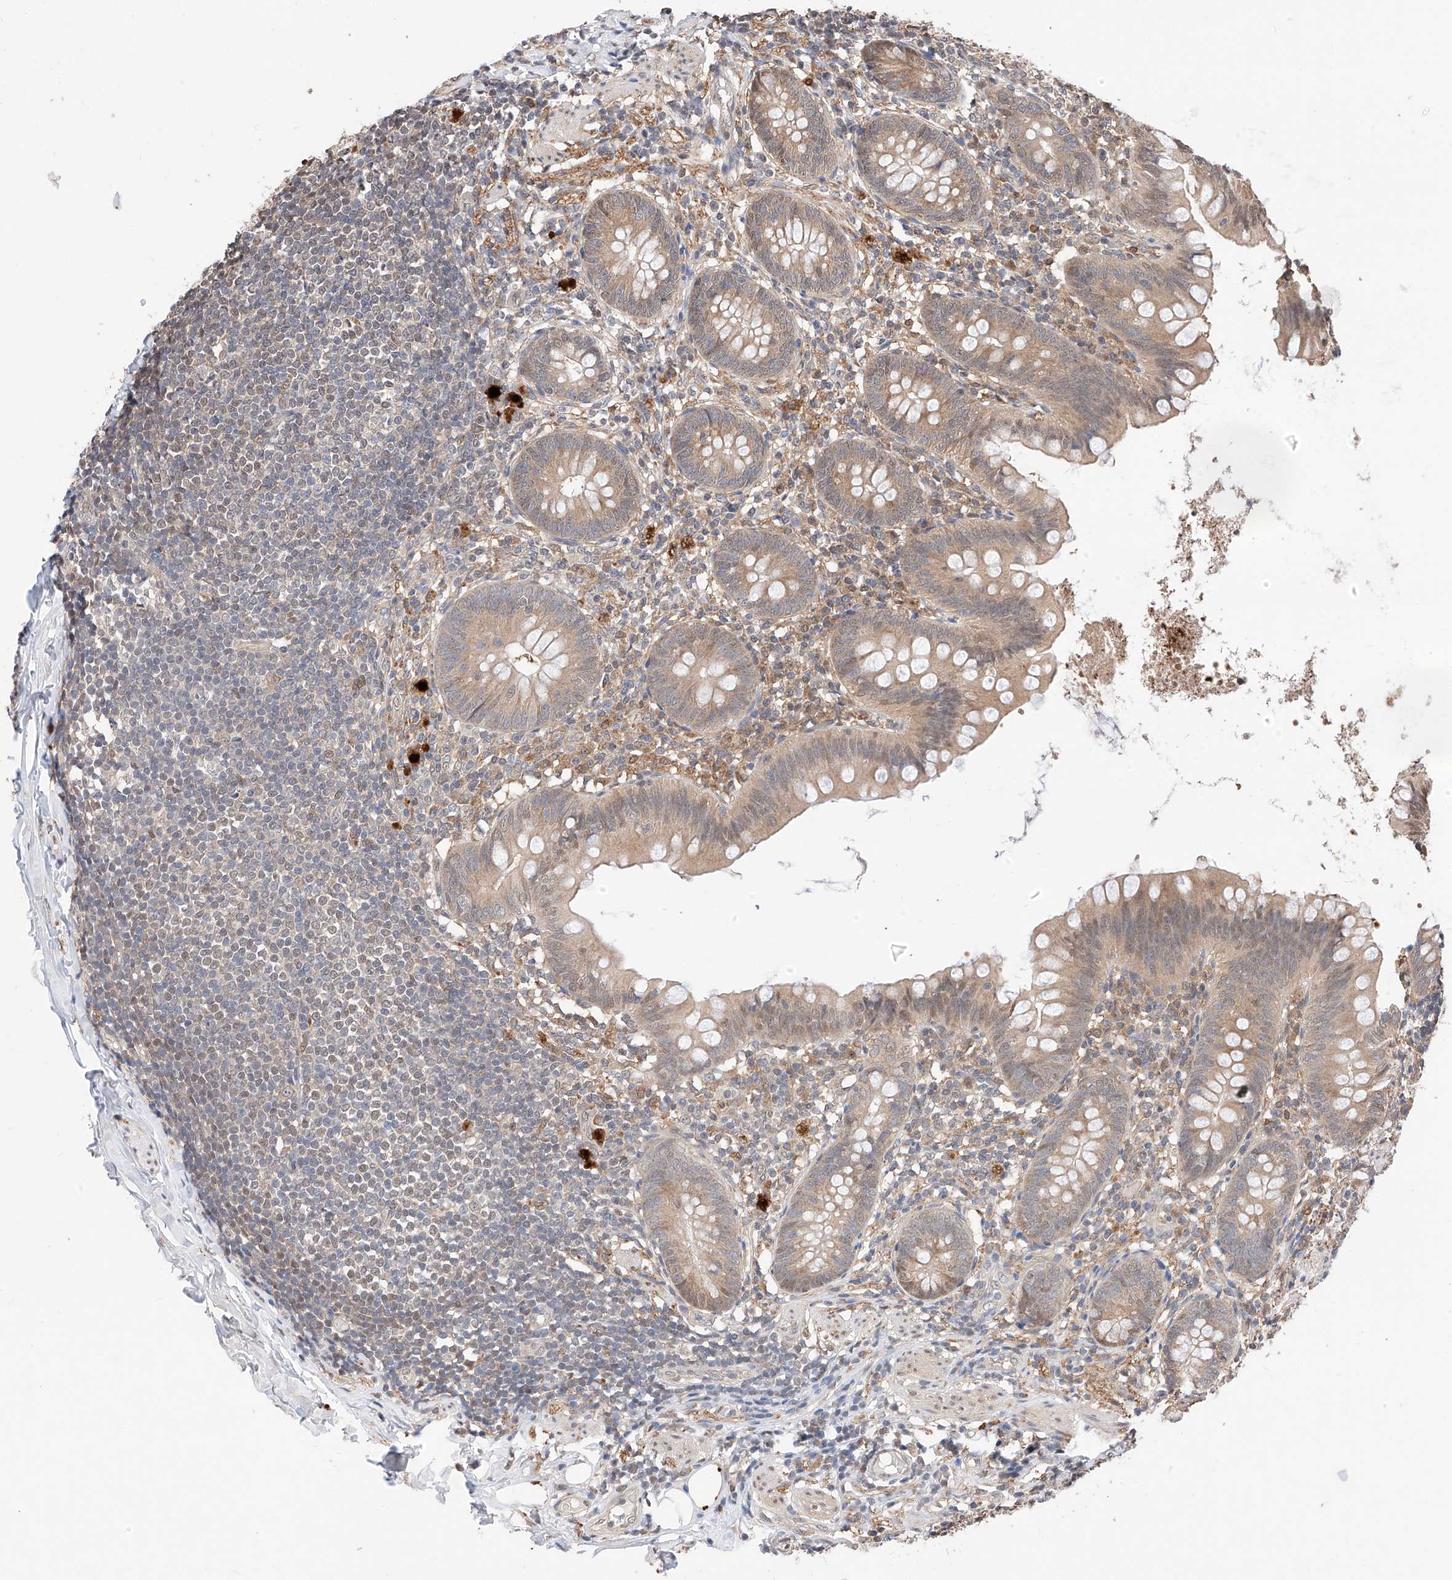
{"staining": {"intensity": "moderate", "quantity": ">75%", "location": "cytoplasmic/membranous,nuclear"}, "tissue": "appendix", "cell_type": "Glandular cells", "image_type": "normal", "snomed": [{"axis": "morphology", "description": "Normal tissue, NOS"}, {"axis": "topography", "description": "Appendix"}], "caption": "Benign appendix demonstrates moderate cytoplasmic/membranous,nuclear positivity in approximately >75% of glandular cells, visualized by immunohistochemistry.", "gene": "ZSCAN4", "patient": {"sex": "female", "age": 62}}